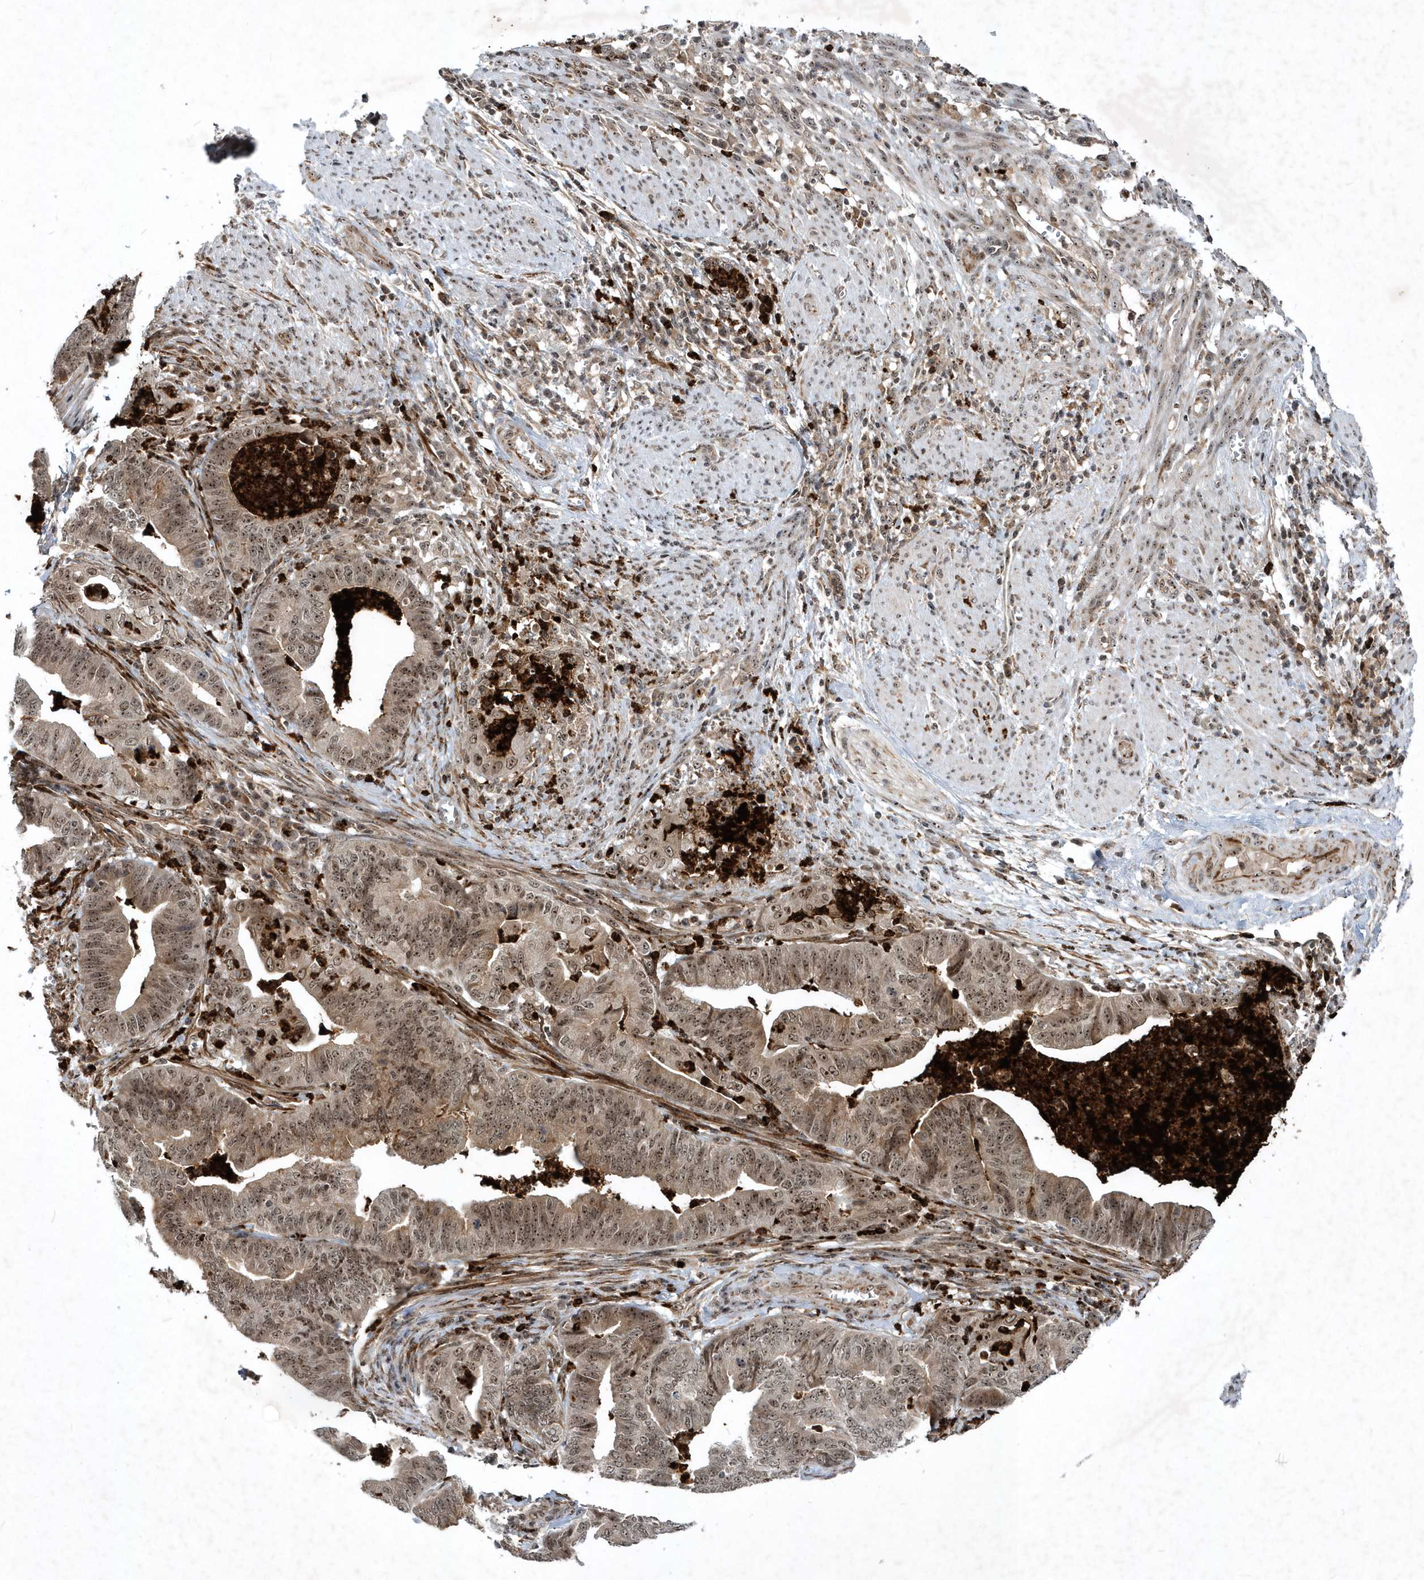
{"staining": {"intensity": "moderate", "quantity": ">75%", "location": "cytoplasmic/membranous,nuclear"}, "tissue": "endometrial cancer", "cell_type": "Tumor cells", "image_type": "cancer", "snomed": [{"axis": "morphology", "description": "Polyp, NOS"}, {"axis": "morphology", "description": "Adenocarcinoma, NOS"}, {"axis": "morphology", "description": "Adenoma, NOS"}, {"axis": "topography", "description": "Endometrium"}], "caption": "Immunohistochemical staining of human endometrial cancer exhibits medium levels of moderate cytoplasmic/membranous and nuclear positivity in about >75% of tumor cells.", "gene": "SOWAHB", "patient": {"sex": "female", "age": 79}}